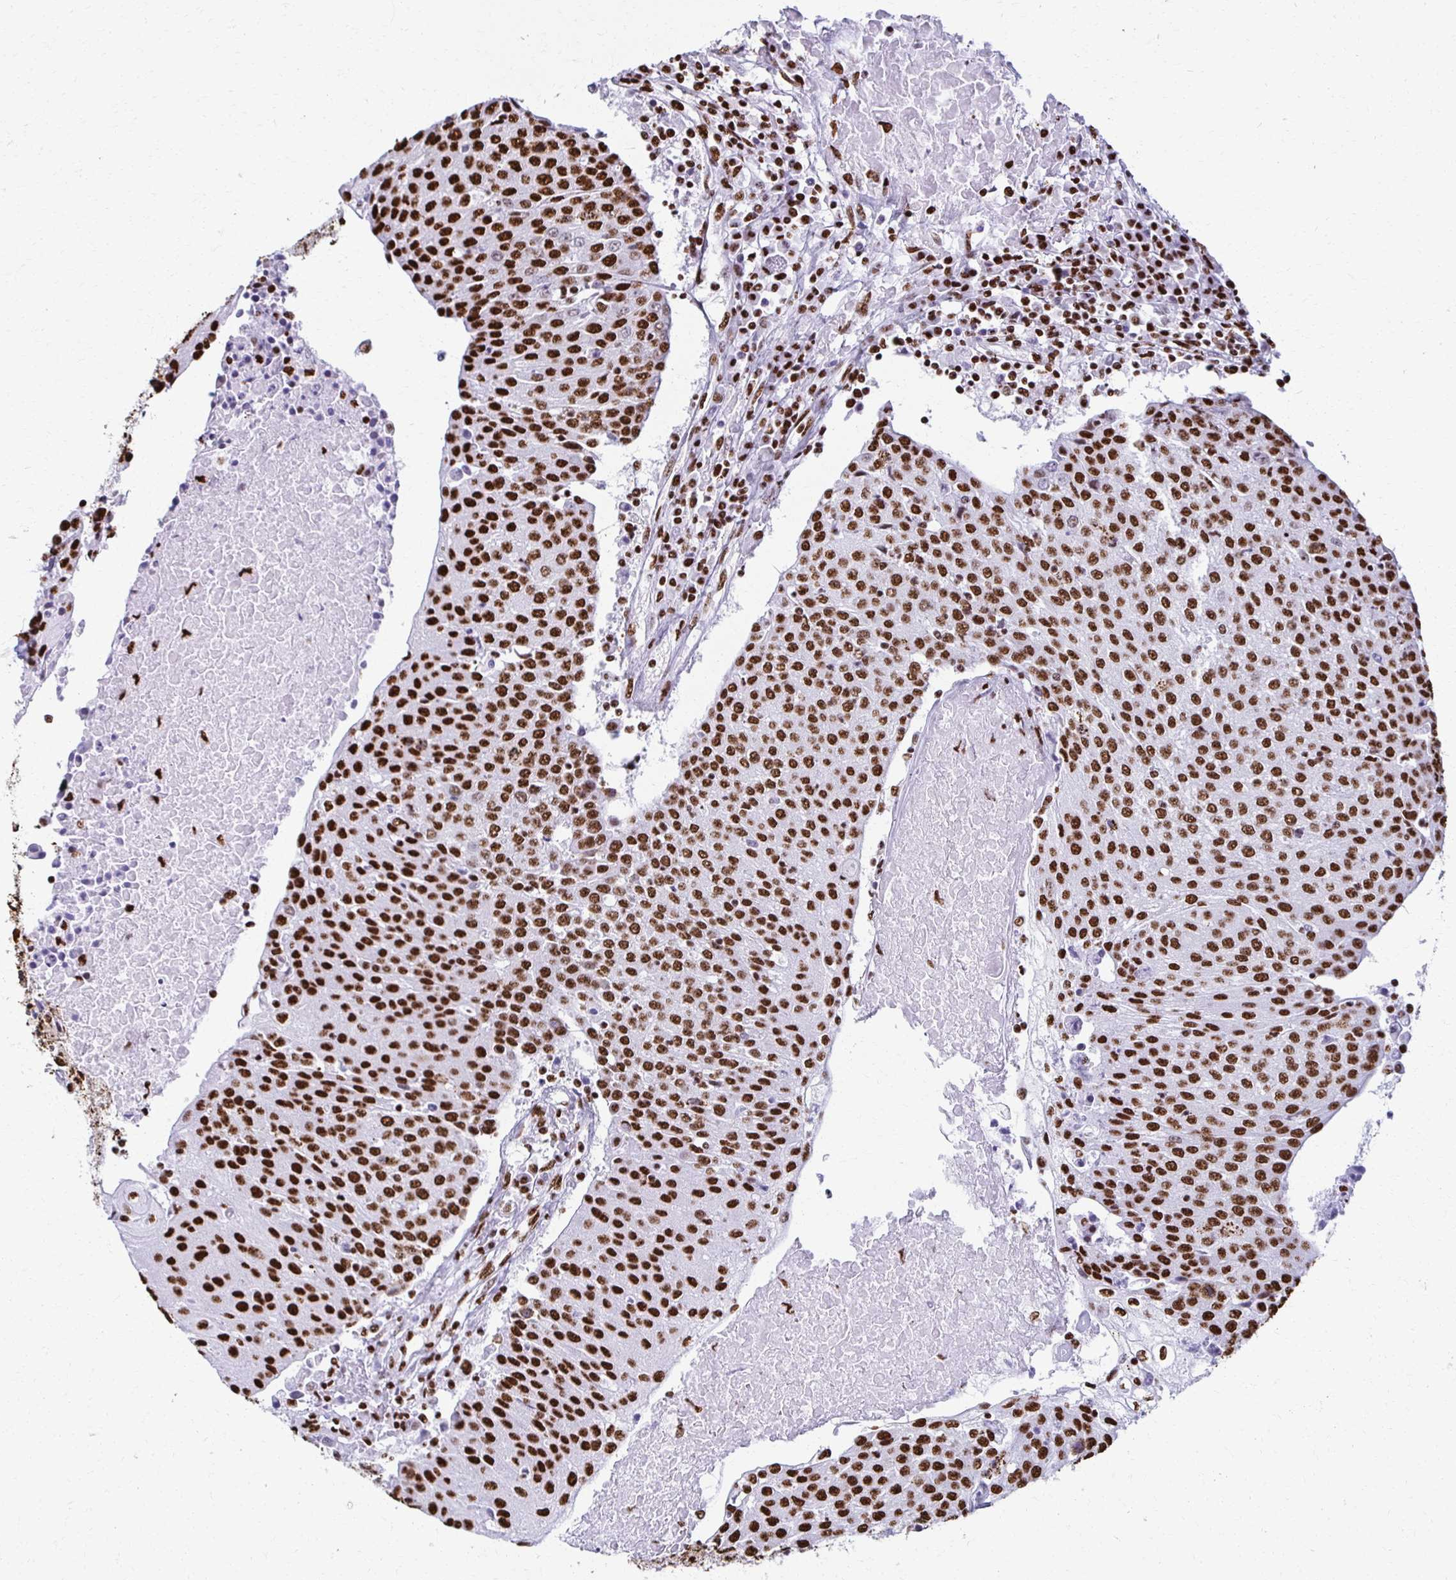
{"staining": {"intensity": "strong", "quantity": ">75%", "location": "nuclear"}, "tissue": "urothelial cancer", "cell_type": "Tumor cells", "image_type": "cancer", "snomed": [{"axis": "morphology", "description": "Urothelial carcinoma, High grade"}, {"axis": "topography", "description": "Urinary bladder"}], "caption": "Immunohistochemistry staining of urothelial cancer, which displays high levels of strong nuclear staining in approximately >75% of tumor cells indicating strong nuclear protein staining. The staining was performed using DAB (brown) for protein detection and nuclei were counterstained in hematoxylin (blue).", "gene": "NONO", "patient": {"sex": "female", "age": 85}}